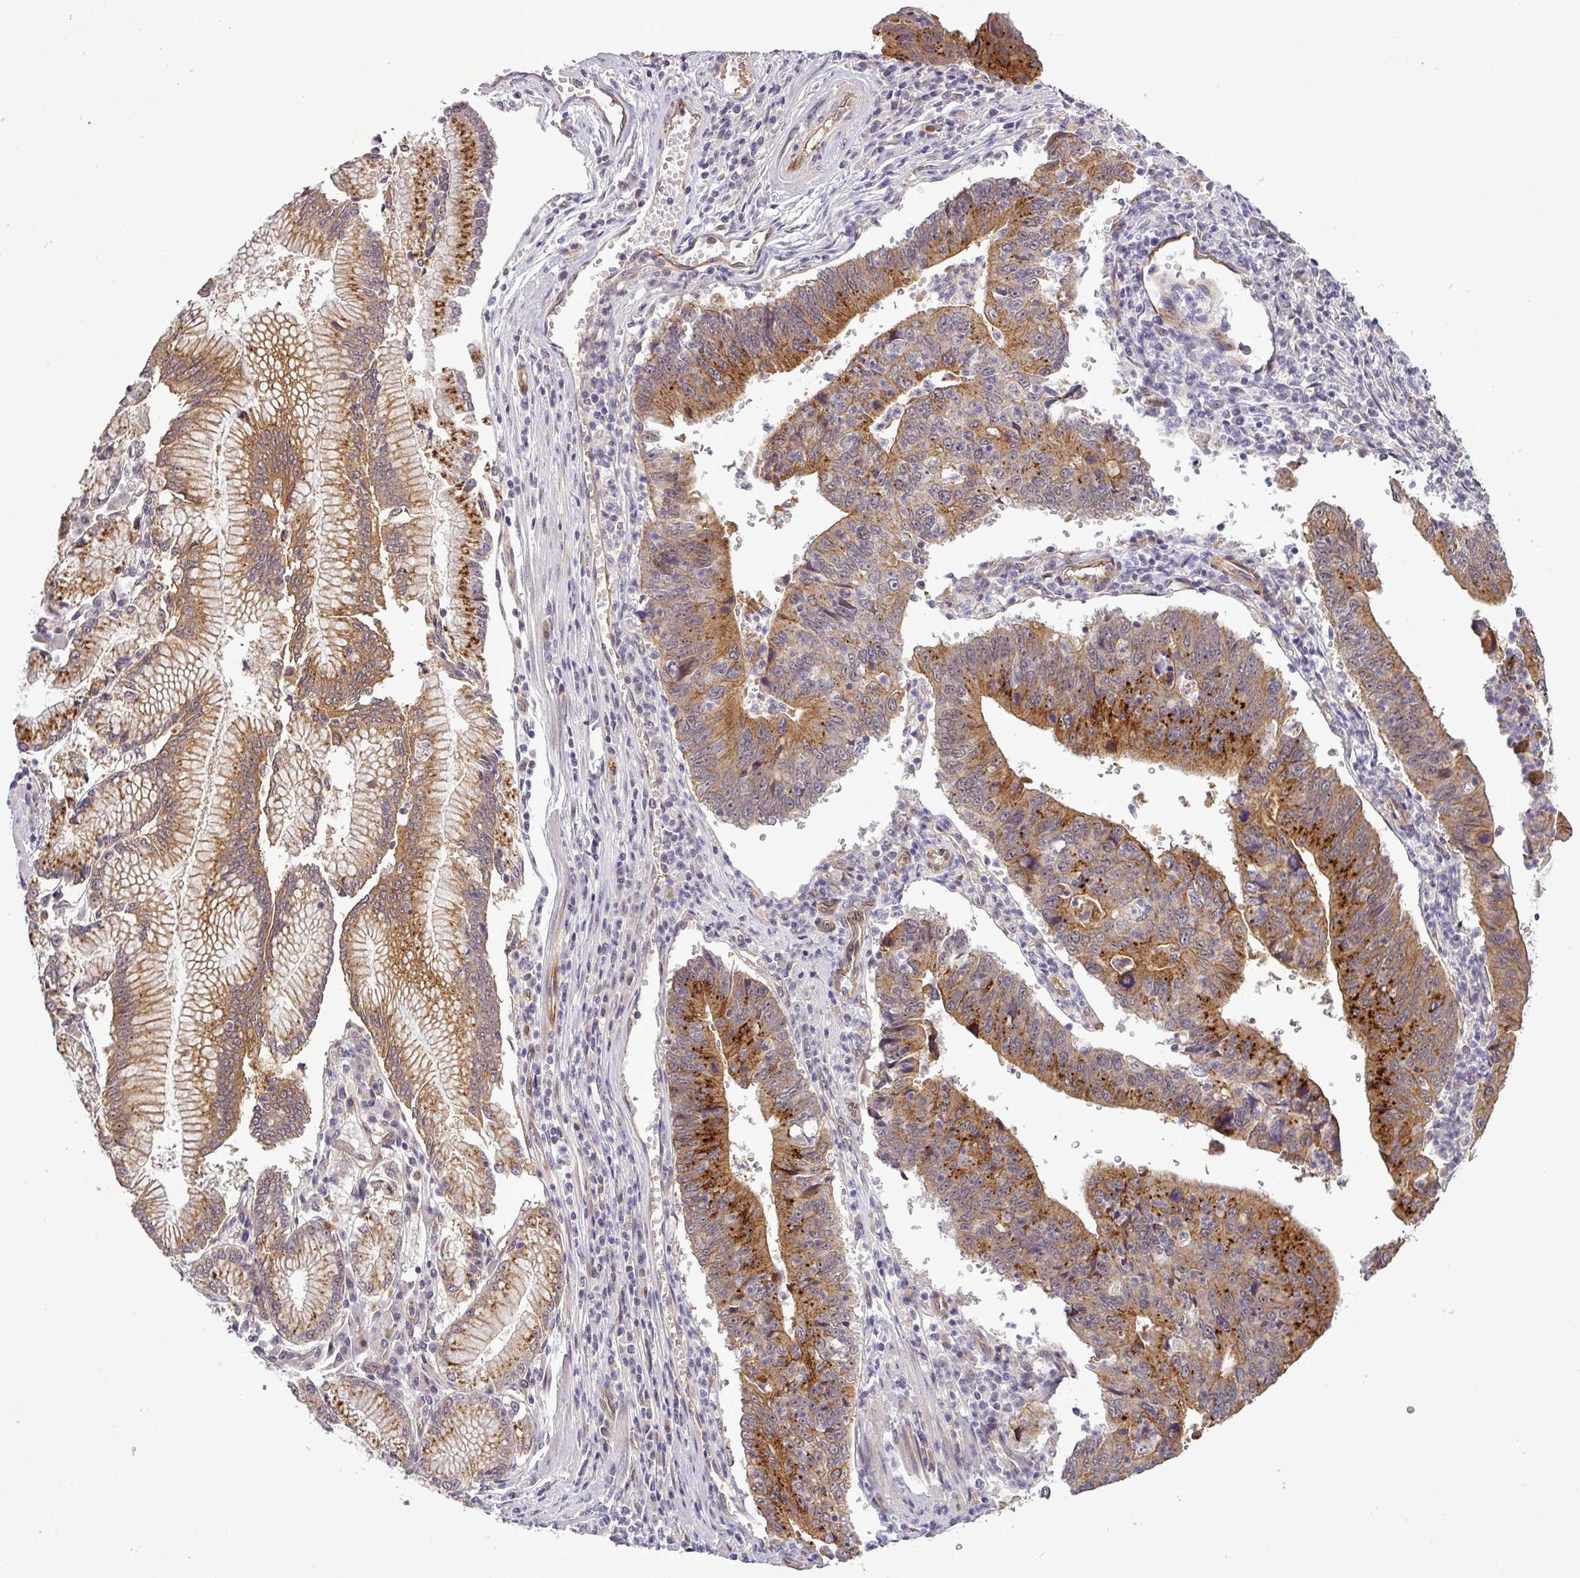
{"staining": {"intensity": "strong", "quantity": "25%-75%", "location": "cytoplasmic/membranous"}, "tissue": "stomach cancer", "cell_type": "Tumor cells", "image_type": "cancer", "snomed": [{"axis": "morphology", "description": "Adenocarcinoma, NOS"}, {"axis": "topography", "description": "Stomach"}], "caption": "Stomach cancer (adenocarcinoma) was stained to show a protein in brown. There is high levels of strong cytoplasmic/membranous expression in about 25%-75% of tumor cells. The protein of interest is stained brown, and the nuclei are stained in blue (DAB IHC with brightfield microscopy, high magnification).", "gene": "PCDH1", "patient": {"sex": "male", "age": 59}}